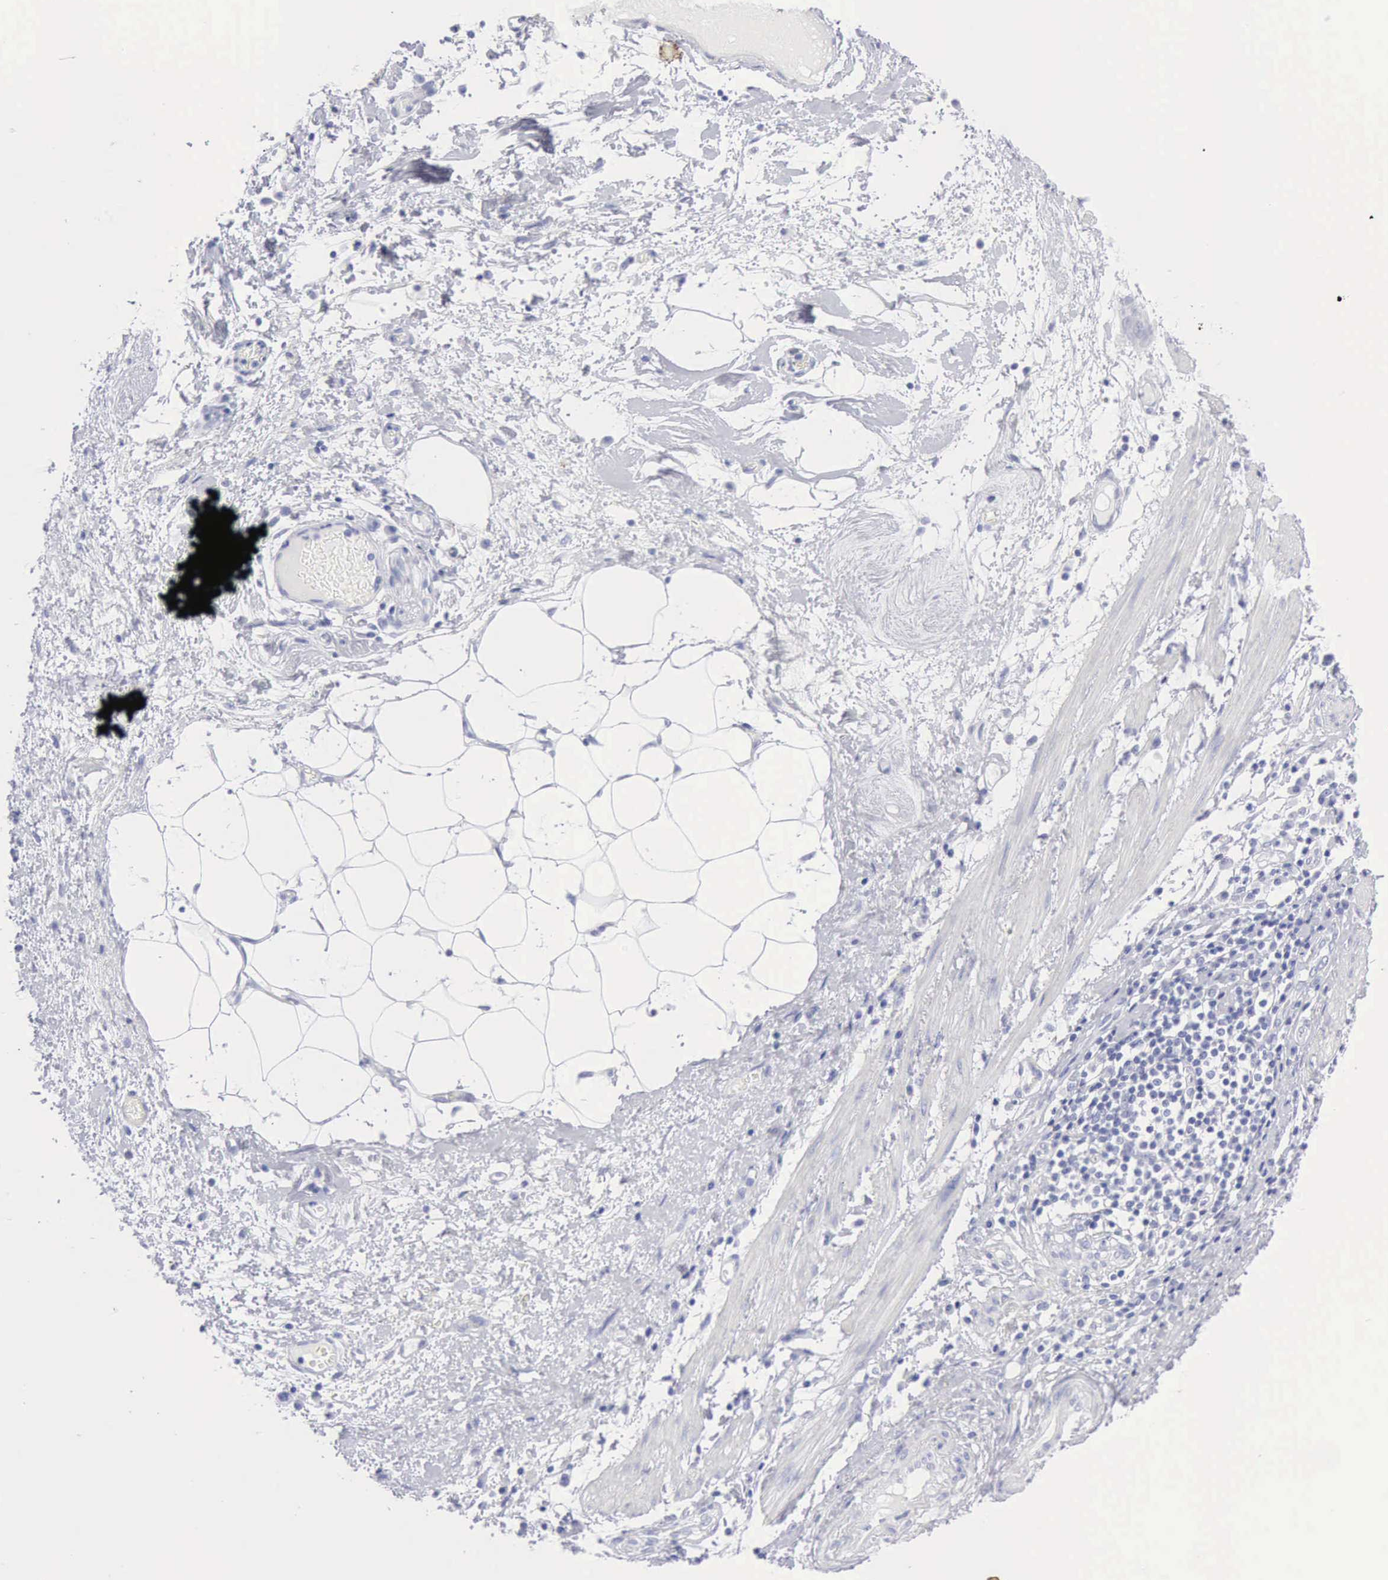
{"staining": {"intensity": "negative", "quantity": "none", "location": "none"}, "tissue": "stomach cancer", "cell_type": "Tumor cells", "image_type": "cancer", "snomed": [{"axis": "morphology", "description": "Adenocarcinoma, NOS"}, {"axis": "topography", "description": "Stomach, lower"}], "caption": "The image shows no significant expression in tumor cells of stomach cancer (adenocarcinoma). (DAB IHC with hematoxylin counter stain).", "gene": "KRT10", "patient": {"sex": "female", "age": 86}}